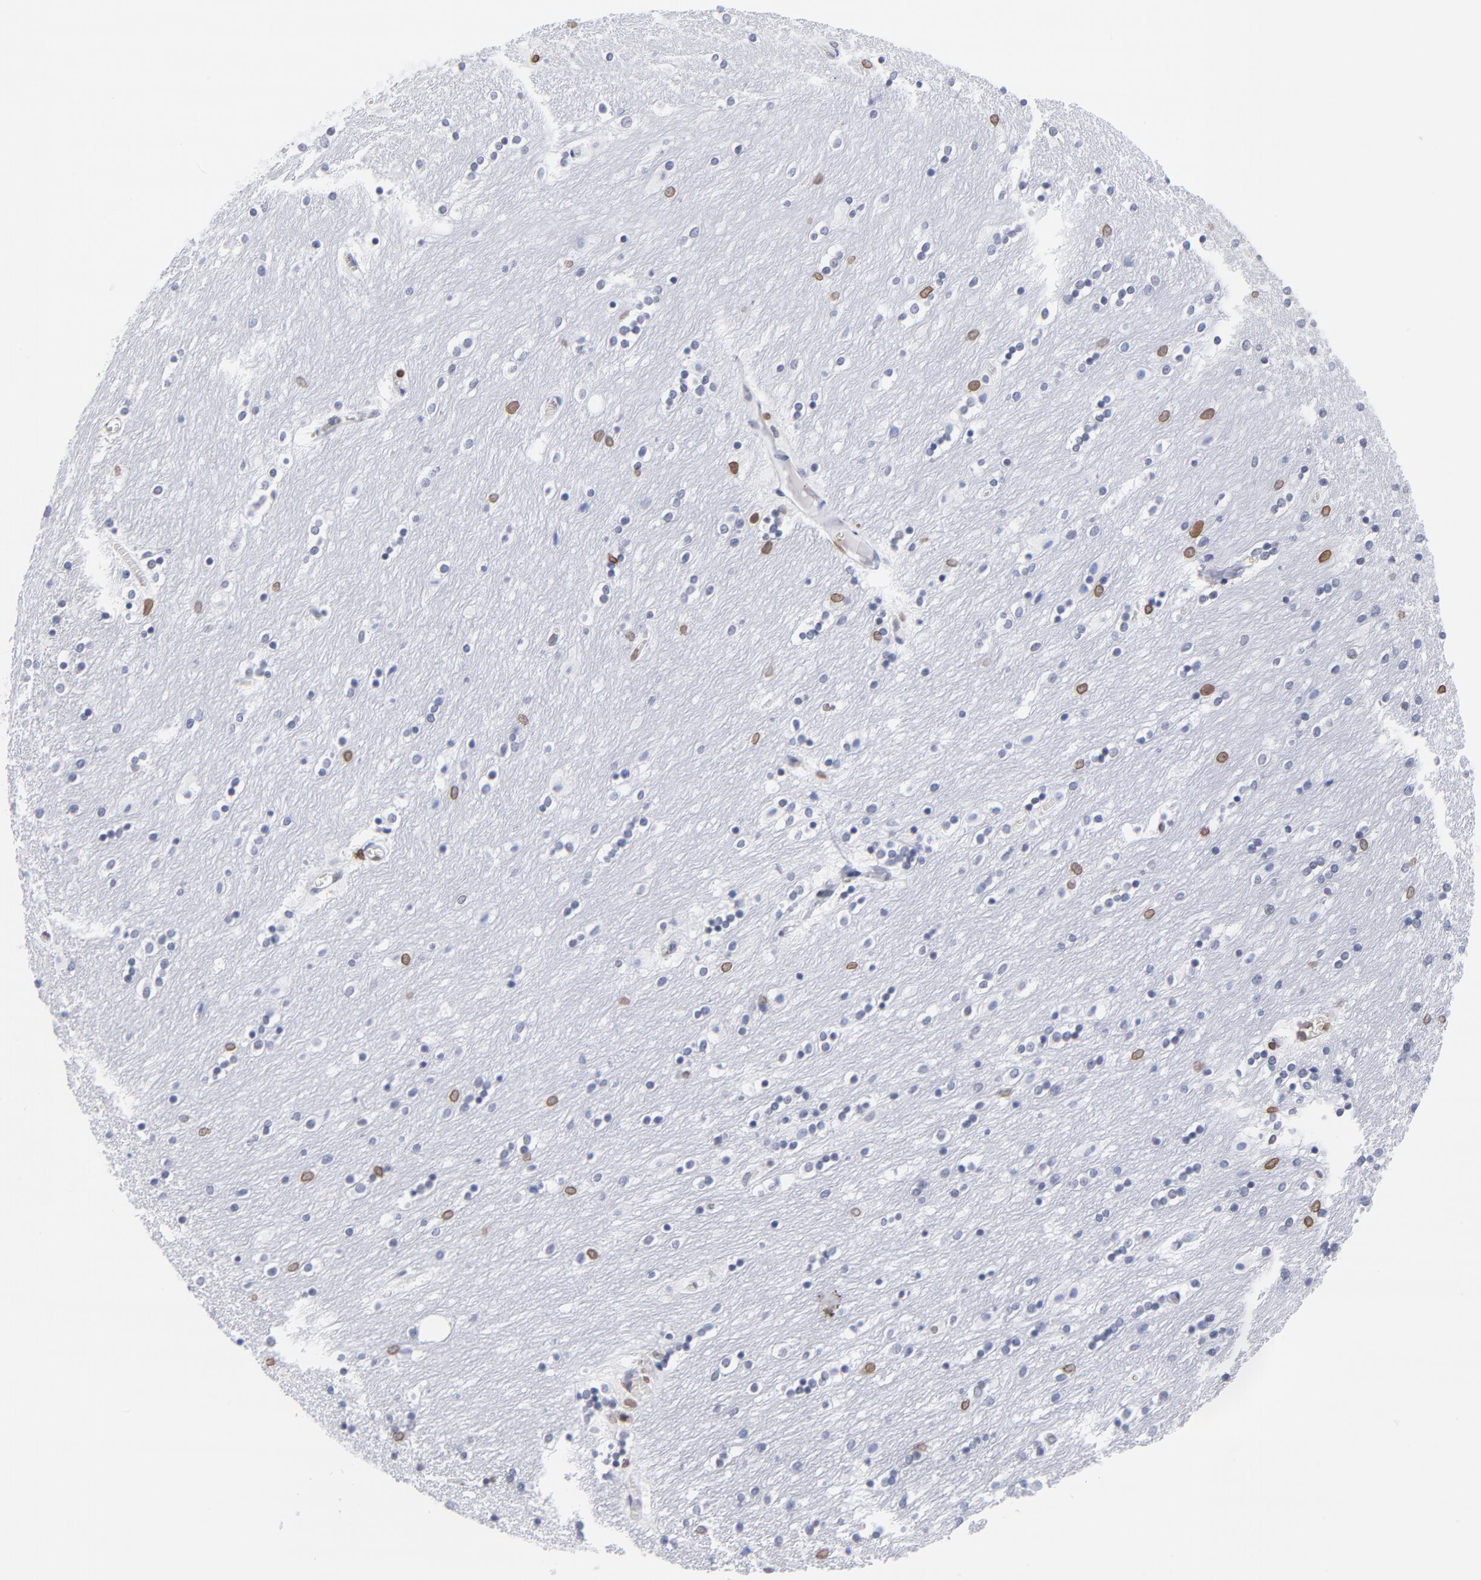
{"staining": {"intensity": "moderate", "quantity": "<25%", "location": "cytoplasmic/membranous,nuclear"}, "tissue": "caudate", "cell_type": "Glial cells", "image_type": "normal", "snomed": [{"axis": "morphology", "description": "Normal tissue, NOS"}, {"axis": "topography", "description": "Lateral ventricle wall"}], "caption": "High-magnification brightfield microscopy of normal caudate stained with DAB (3,3'-diaminobenzidine) (brown) and counterstained with hematoxylin (blue). glial cells exhibit moderate cytoplasmic/membranous,nuclear staining is identified in about<25% of cells.", "gene": "THAP7", "patient": {"sex": "female", "age": 54}}